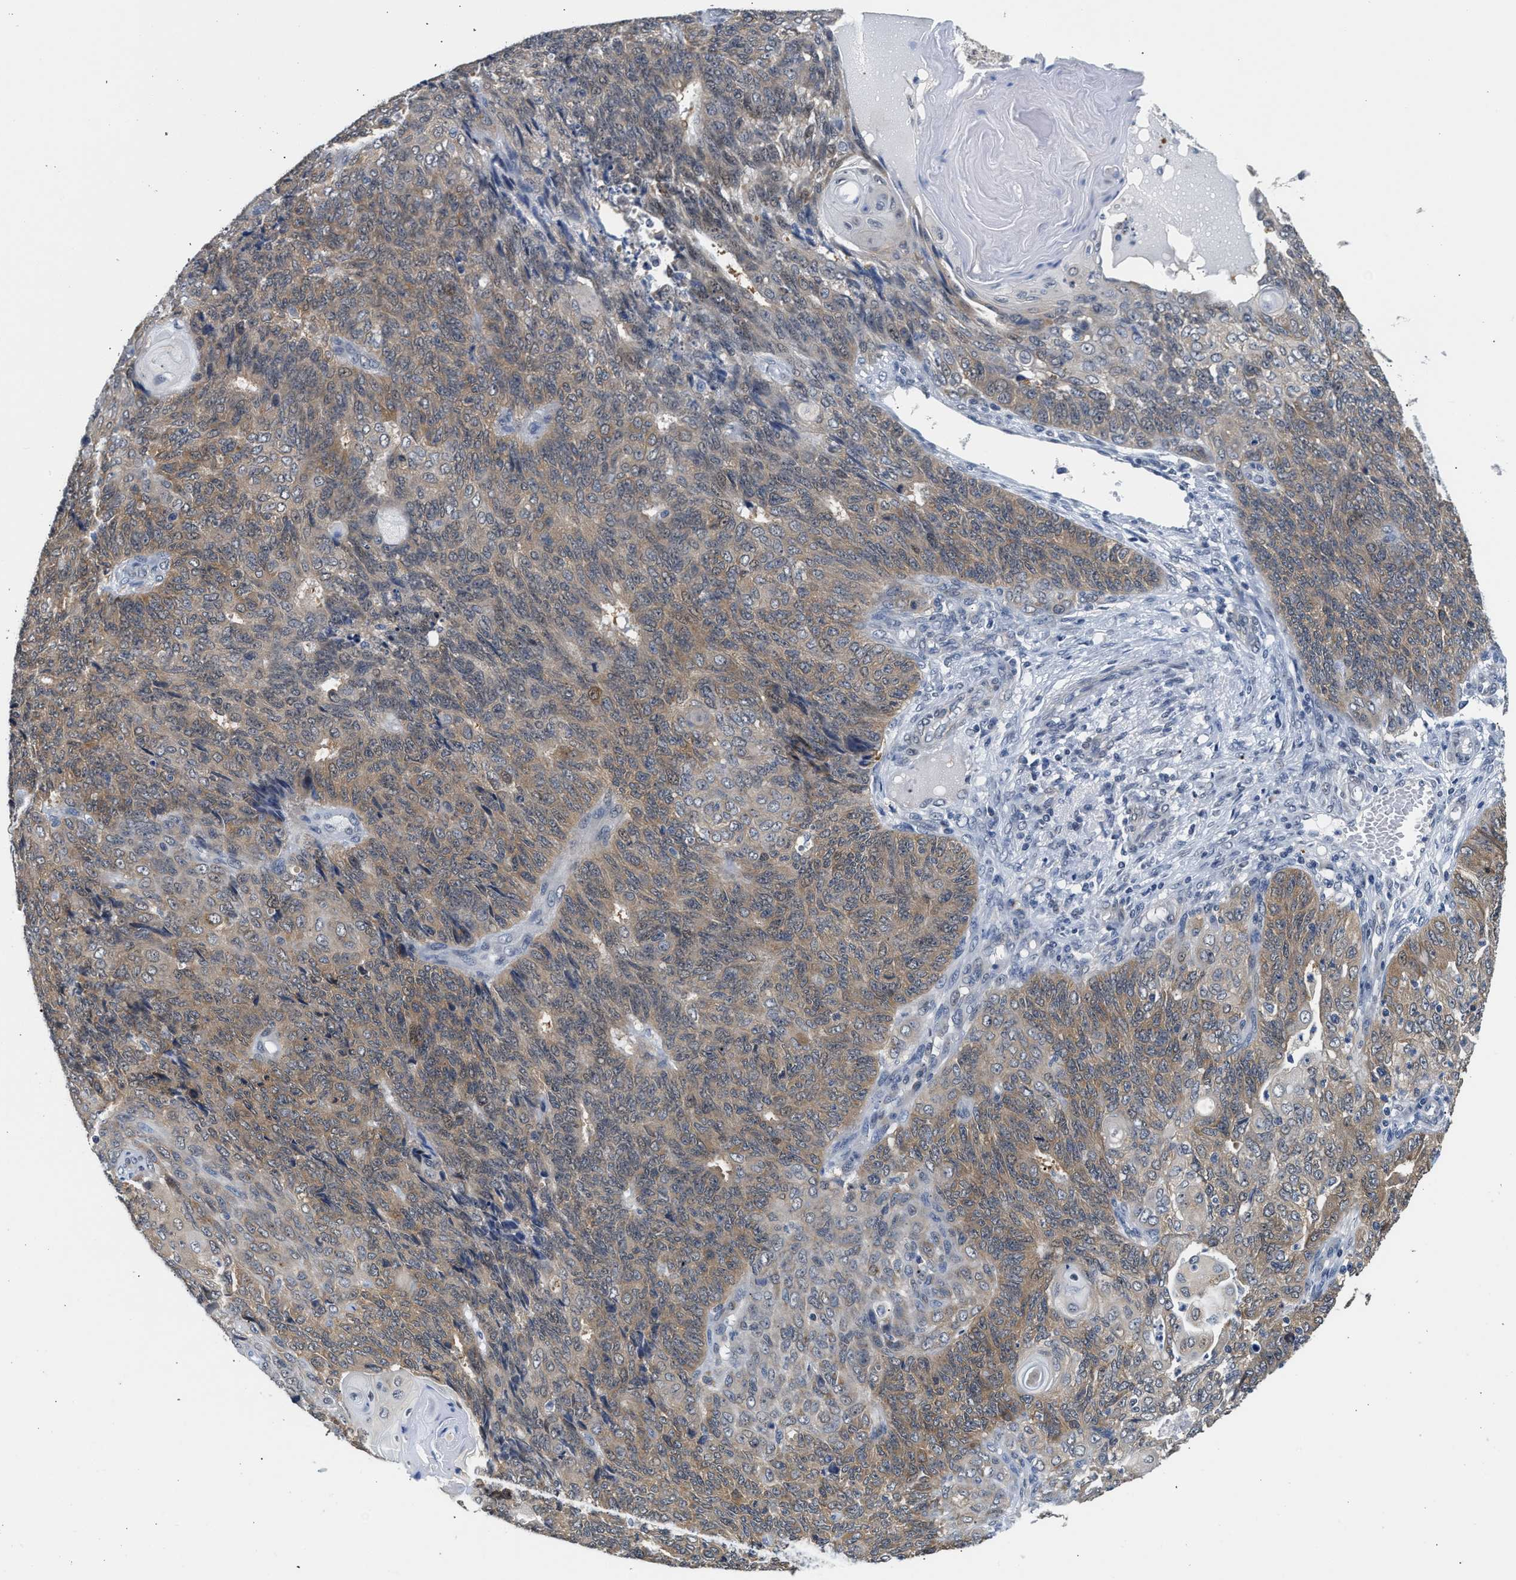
{"staining": {"intensity": "weak", "quantity": "25%-75%", "location": "cytoplasmic/membranous"}, "tissue": "endometrial cancer", "cell_type": "Tumor cells", "image_type": "cancer", "snomed": [{"axis": "morphology", "description": "Adenocarcinoma, NOS"}, {"axis": "topography", "description": "Endometrium"}], "caption": "The immunohistochemical stain labels weak cytoplasmic/membranous staining in tumor cells of endometrial adenocarcinoma tissue.", "gene": "PPM1L", "patient": {"sex": "female", "age": 32}}